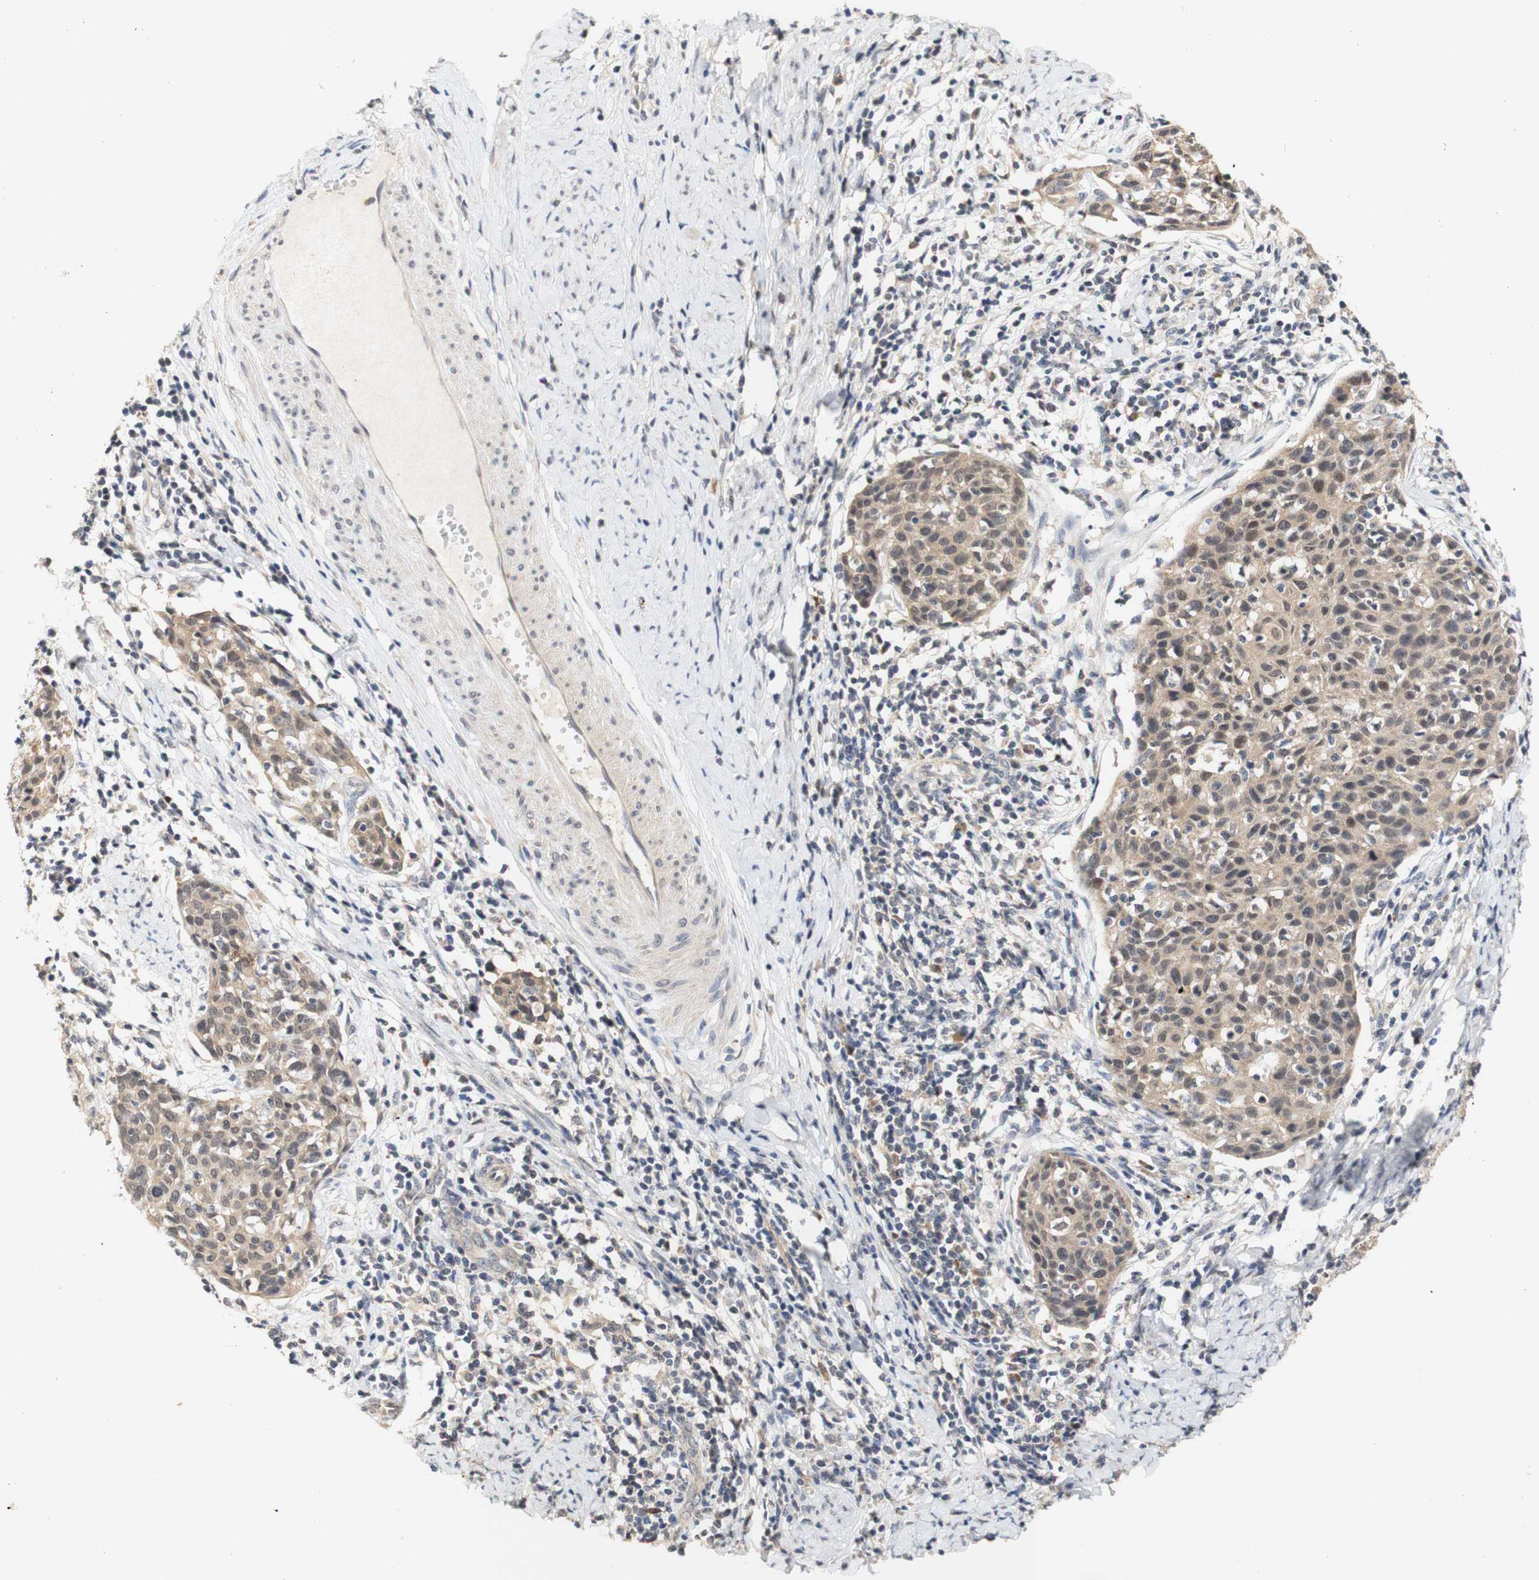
{"staining": {"intensity": "moderate", "quantity": ">75%", "location": "cytoplasmic/membranous"}, "tissue": "cervical cancer", "cell_type": "Tumor cells", "image_type": "cancer", "snomed": [{"axis": "morphology", "description": "Squamous cell carcinoma, NOS"}, {"axis": "topography", "description": "Cervix"}], "caption": "Human squamous cell carcinoma (cervical) stained for a protein (brown) exhibits moderate cytoplasmic/membranous positive staining in approximately >75% of tumor cells.", "gene": "PIN1", "patient": {"sex": "female", "age": 38}}